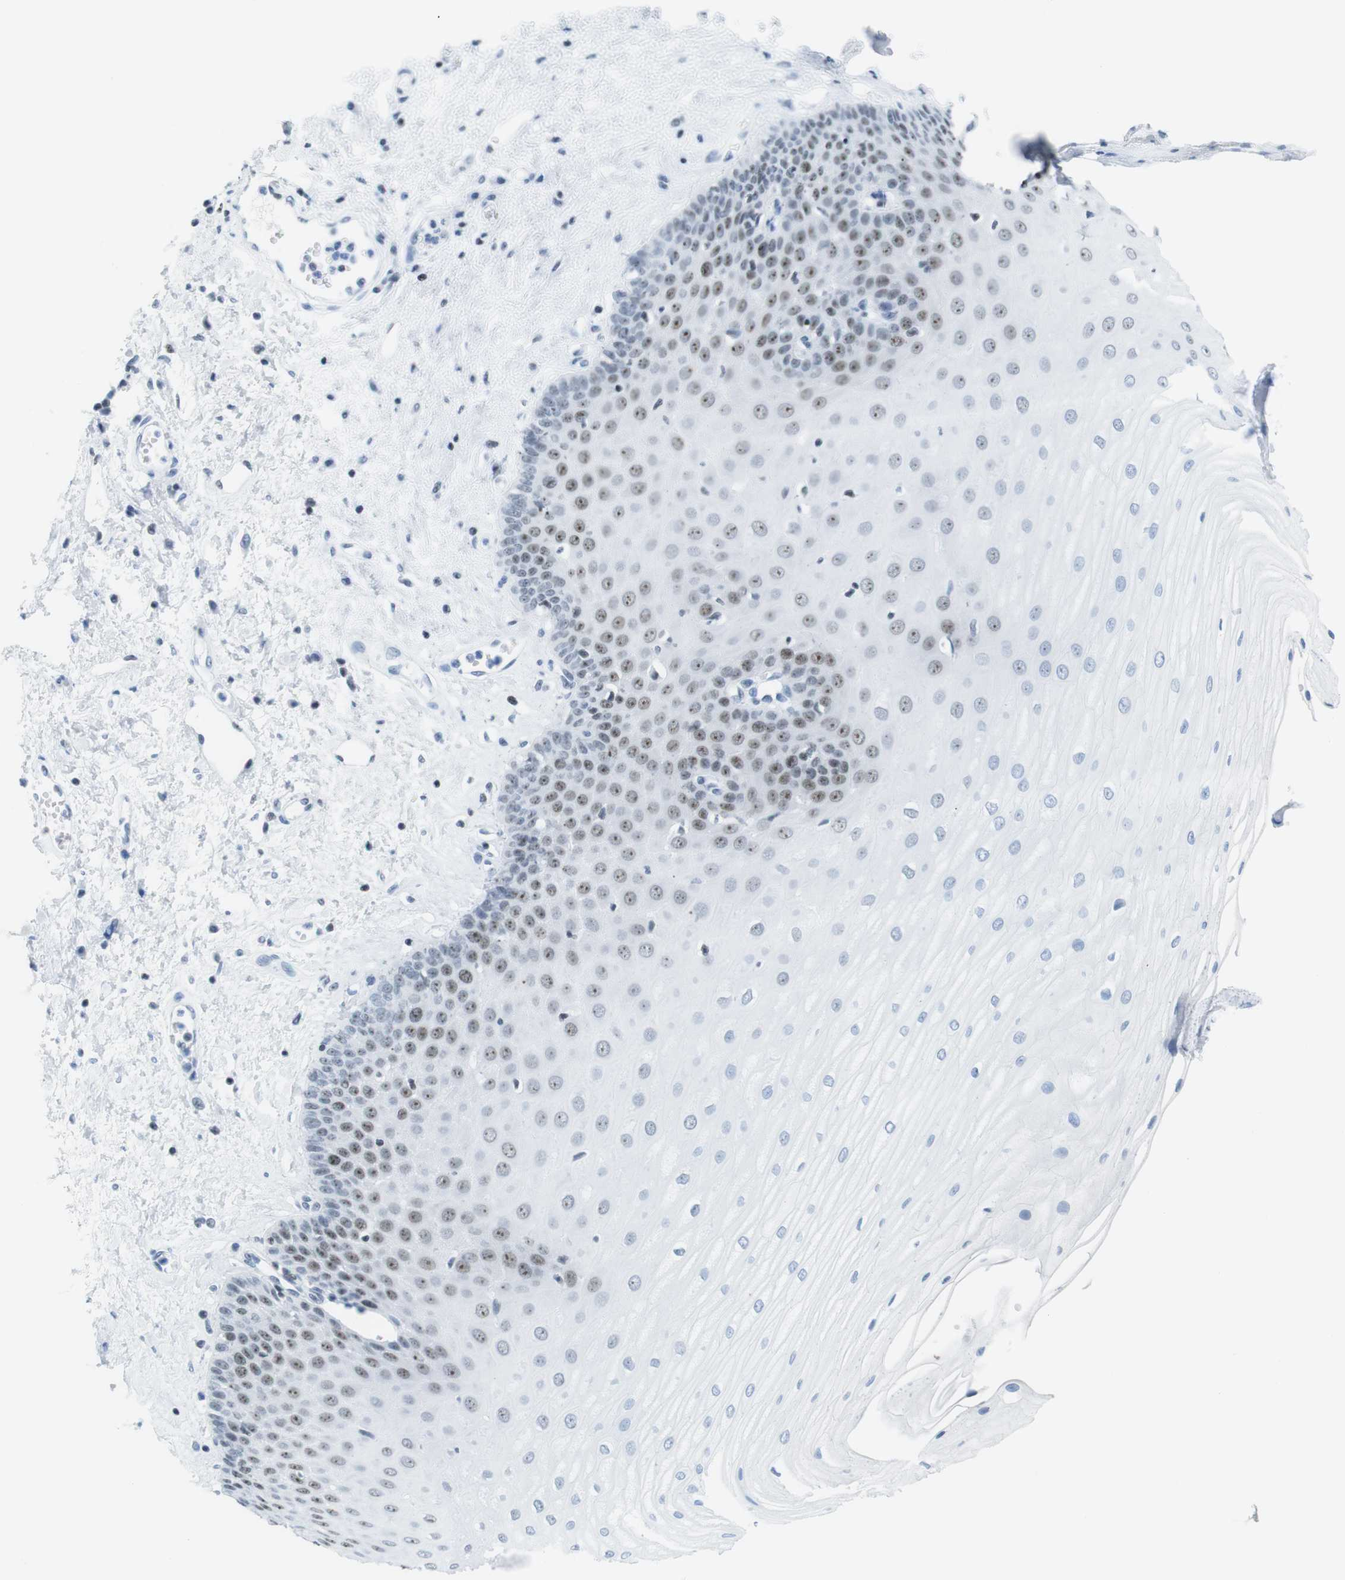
{"staining": {"intensity": "moderate", "quantity": "25%-75%", "location": "nuclear"}, "tissue": "esophagus", "cell_type": "Squamous epithelial cells", "image_type": "normal", "snomed": [{"axis": "morphology", "description": "Normal tissue, NOS"}, {"axis": "morphology", "description": "Squamous cell carcinoma, NOS"}, {"axis": "topography", "description": "Esophagus"}], "caption": "A brown stain shows moderate nuclear staining of a protein in squamous epithelial cells of benign human esophagus. The protein of interest is shown in brown color, while the nuclei are stained blue.", "gene": "NIFK", "patient": {"sex": "male", "age": 65}}